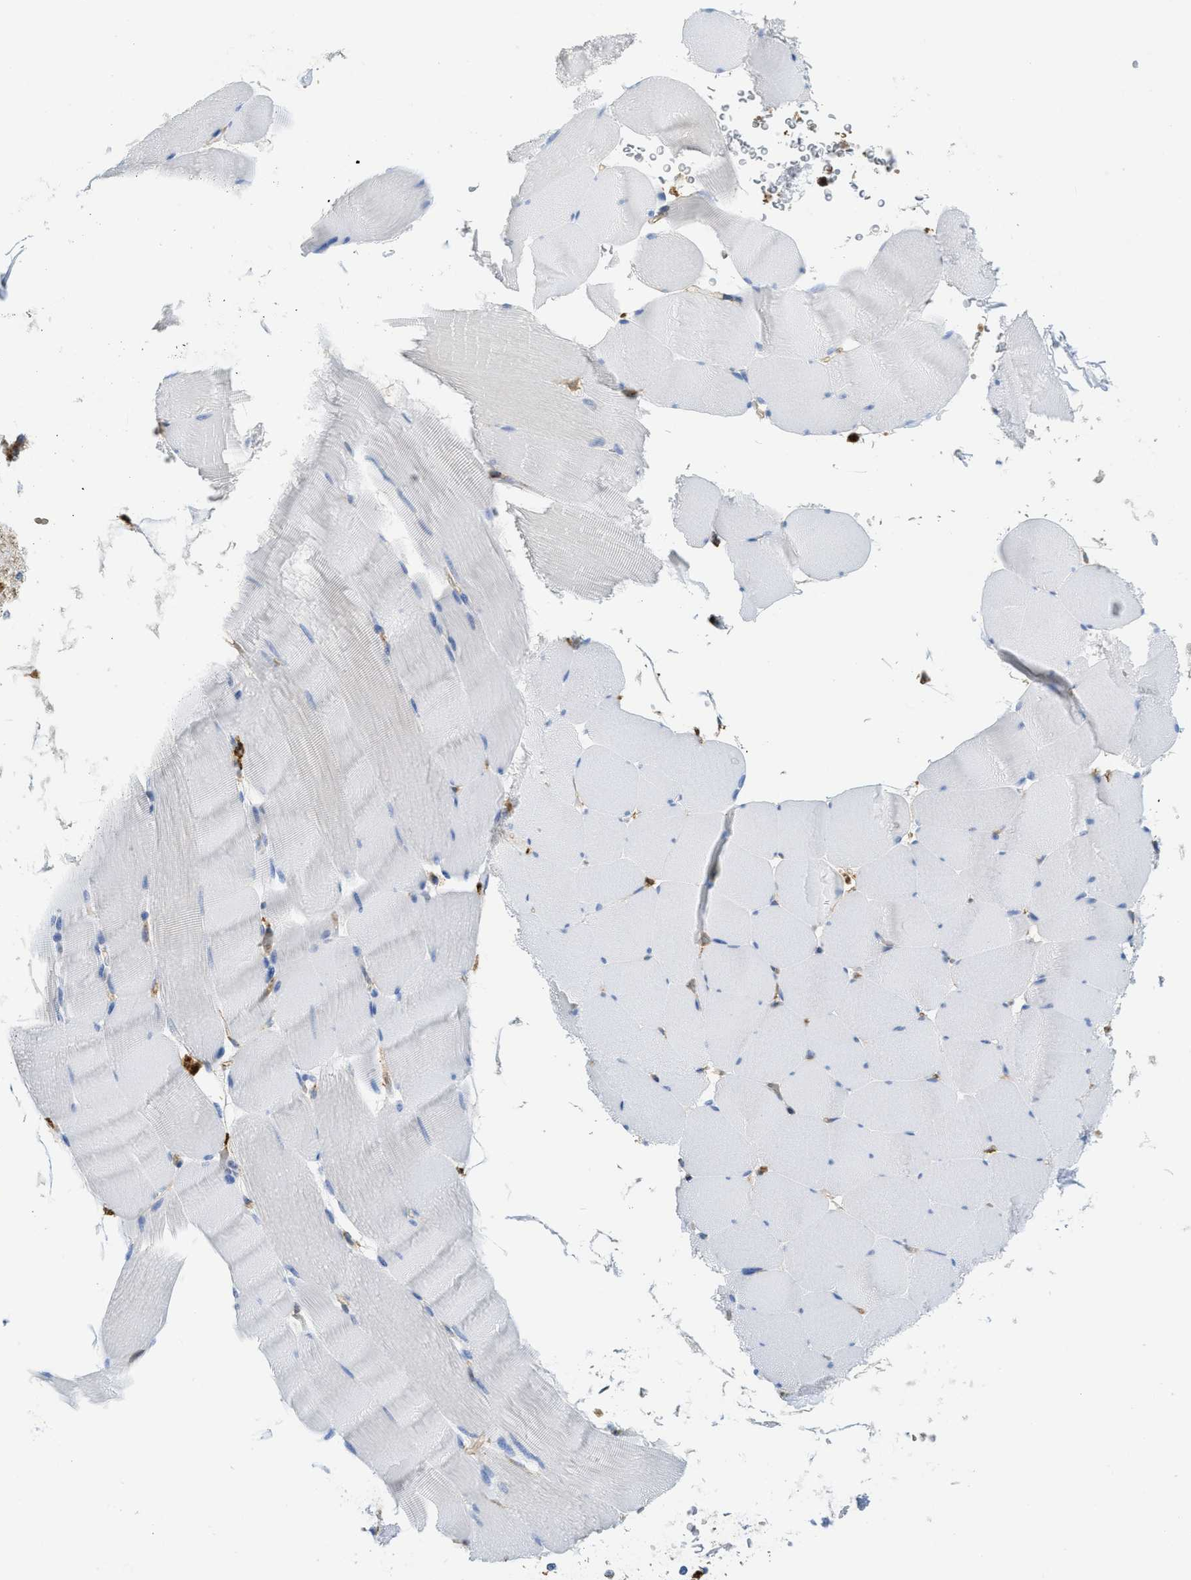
{"staining": {"intensity": "negative", "quantity": "none", "location": "none"}, "tissue": "skeletal muscle", "cell_type": "Myocytes", "image_type": "normal", "snomed": [{"axis": "morphology", "description": "Normal tissue, NOS"}, {"axis": "topography", "description": "Skeletal muscle"}], "caption": "Immunohistochemistry (IHC) histopathology image of normal human skeletal muscle stained for a protein (brown), which displays no positivity in myocytes. Brightfield microscopy of IHC stained with DAB (brown) and hematoxylin (blue), captured at high magnification.", "gene": "HIP1", "patient": {"sex": "male", "age": 62}}